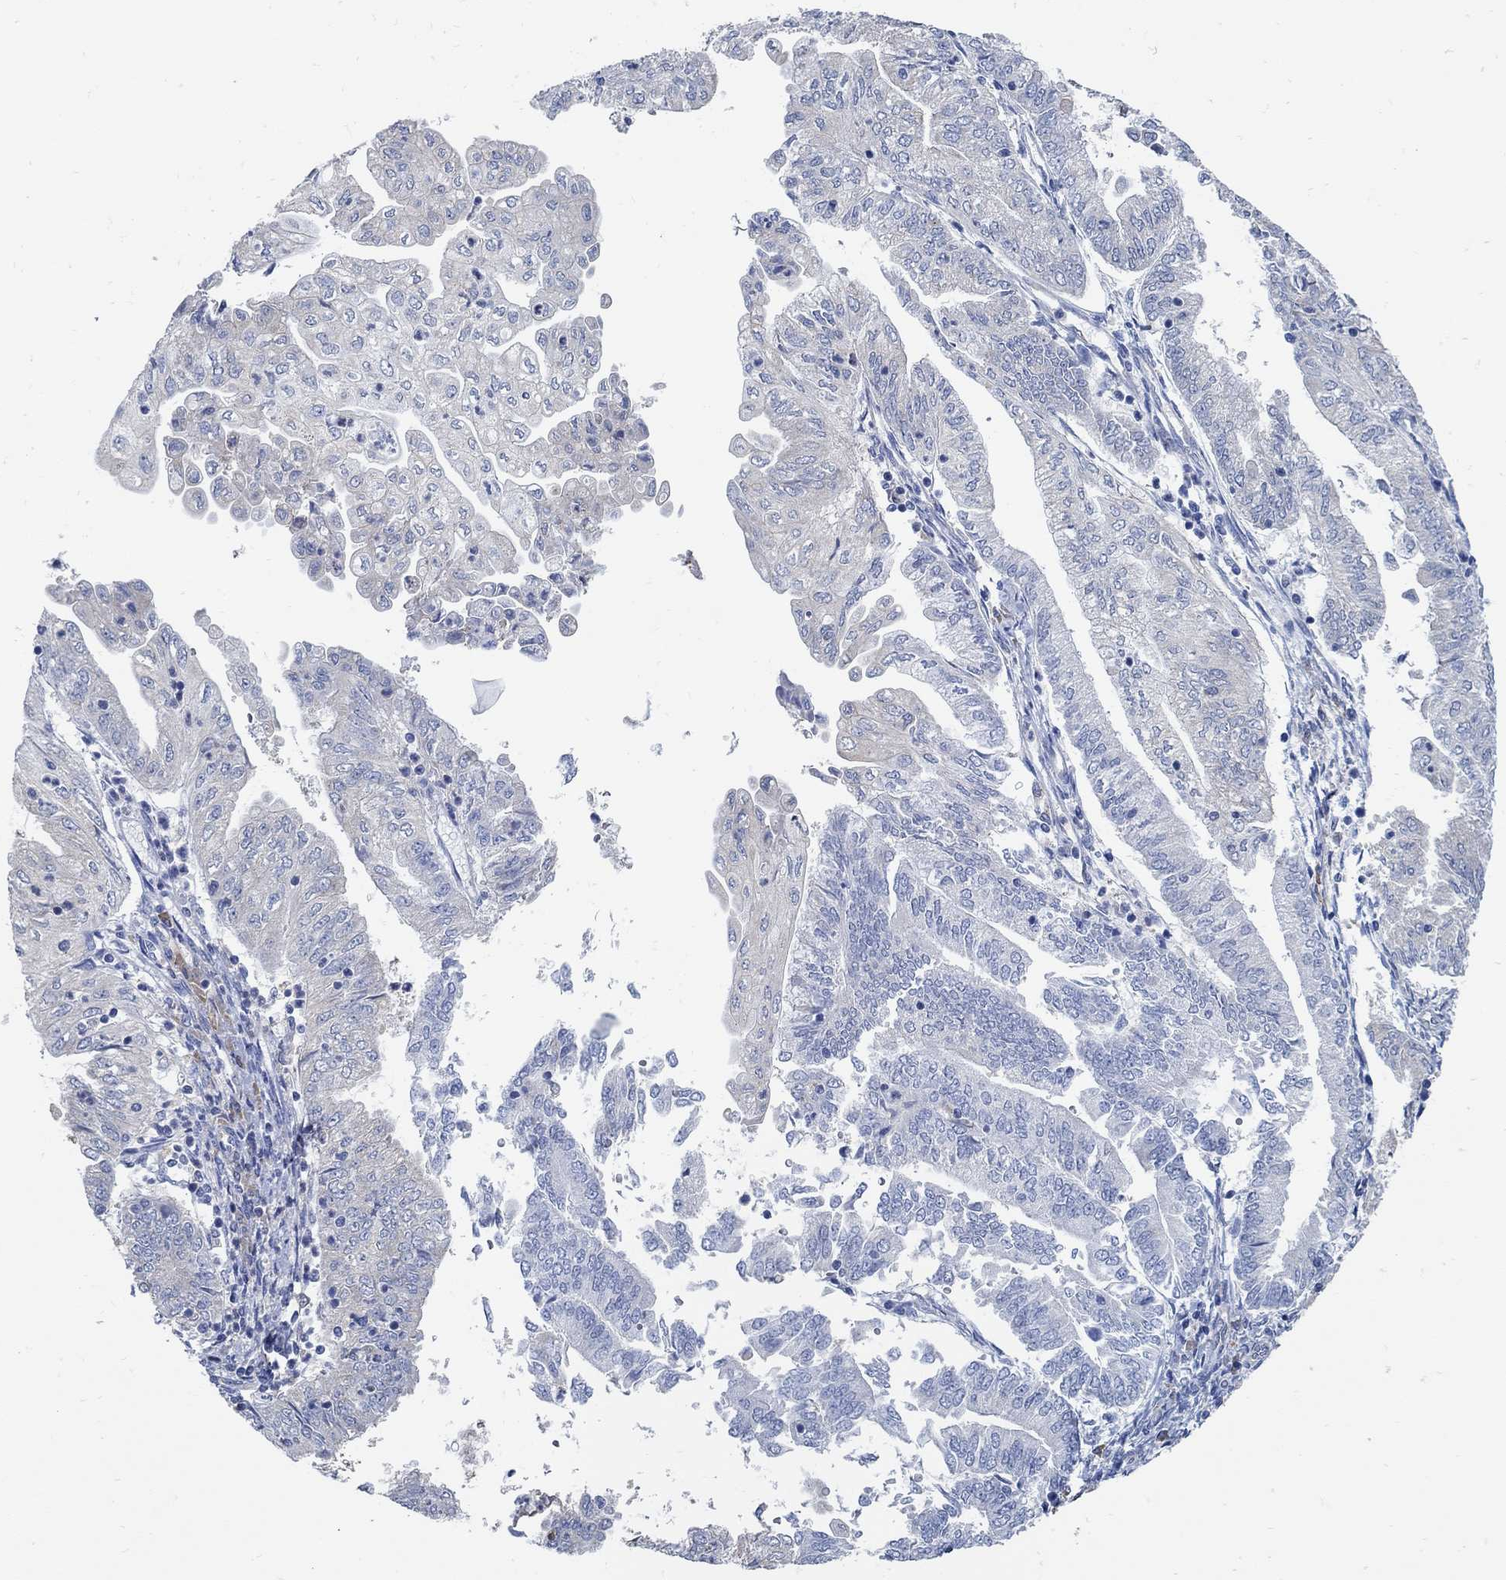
{"staining": {"intensity": "negative", "quantity": "none", "location": "none"}, "tissue": "endometrial cancer", "cell_type": "Tumor cells", "image_type": "cancer", "snomed": [{"axis": "morphology", "description": "Adenocarcinoma, NOS"}, {"axis": "topography", "description": "Endometrium"}], "caption": "IHC image of neoplastic tissue: human endometrial cancer stained with DAB (3,3'-diaminobenzidine) demonstrates no significant protein expression in tumor cells. (DAB immunohistochemistry (IHC), high magnification).", "gene": "PCDH11X", "patient": {"sex": "female", "age": 55}}